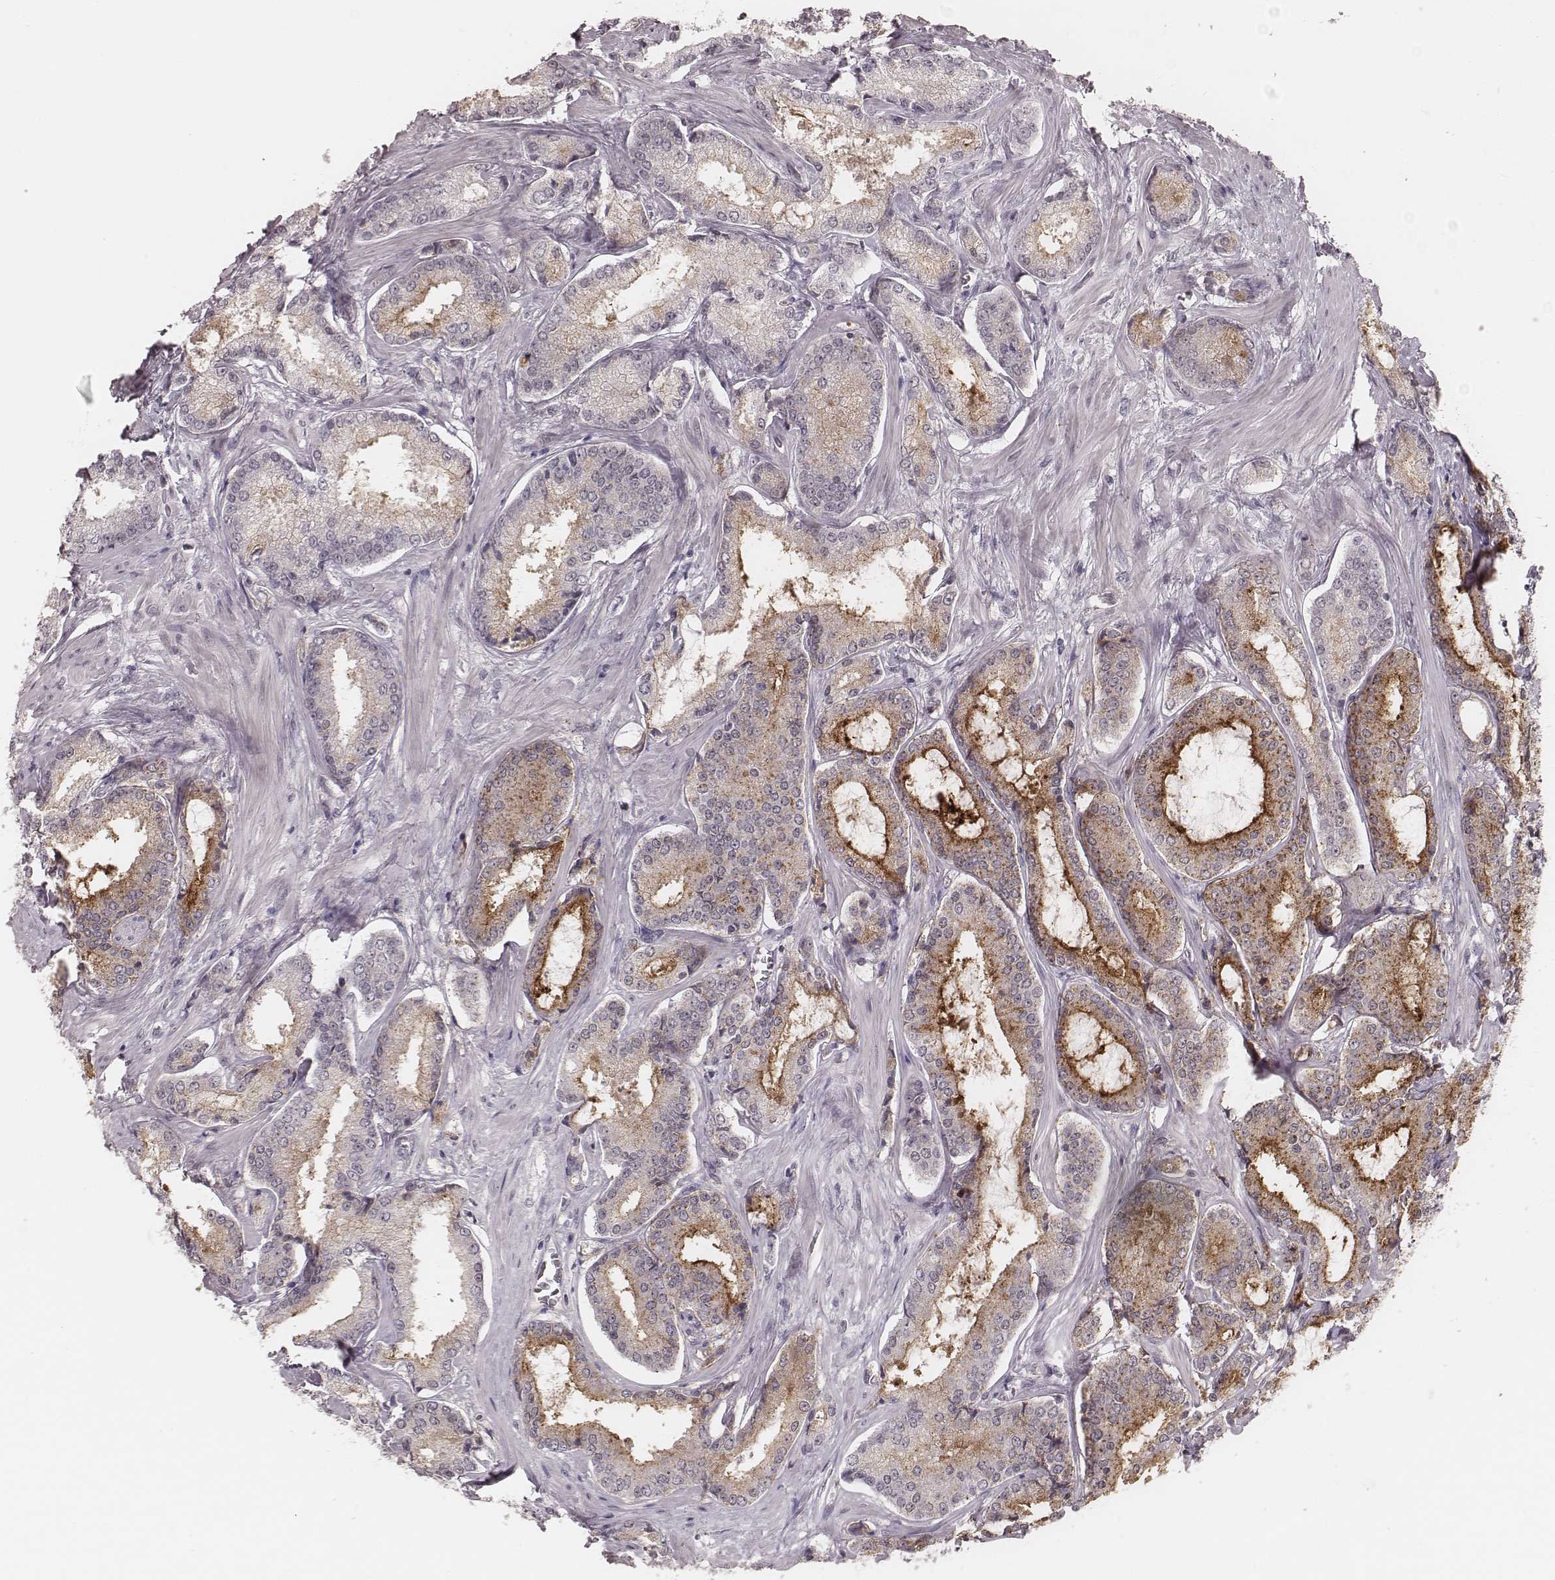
{"staining": {"intensity": "moderate", "quantity": "25%-75%", "location": "cytoplasmic/membranous"}, "tissue": "prostate cancer", "cell_type": "Tumor cells", "image_type": "cancer", "snomed": [{"axis": "morphology", "description": "Adenocarcinoma, Low grade"}, {"axis": "topography", "description": "Prostate"}], "caption": "High-magnification brightfield microscopy of low-grade adenocarcinoma (prostate) stained with DAB (3,3'-diaminobenzidine) (brown) and counterstained with hematoxylin (blue). tumor cells exhibit moderate cytoplasmic/membranous positivity is present in about25%-75% of cells.", "gene": "KITLG", "patient": {"sex": "male", "age": 56}}